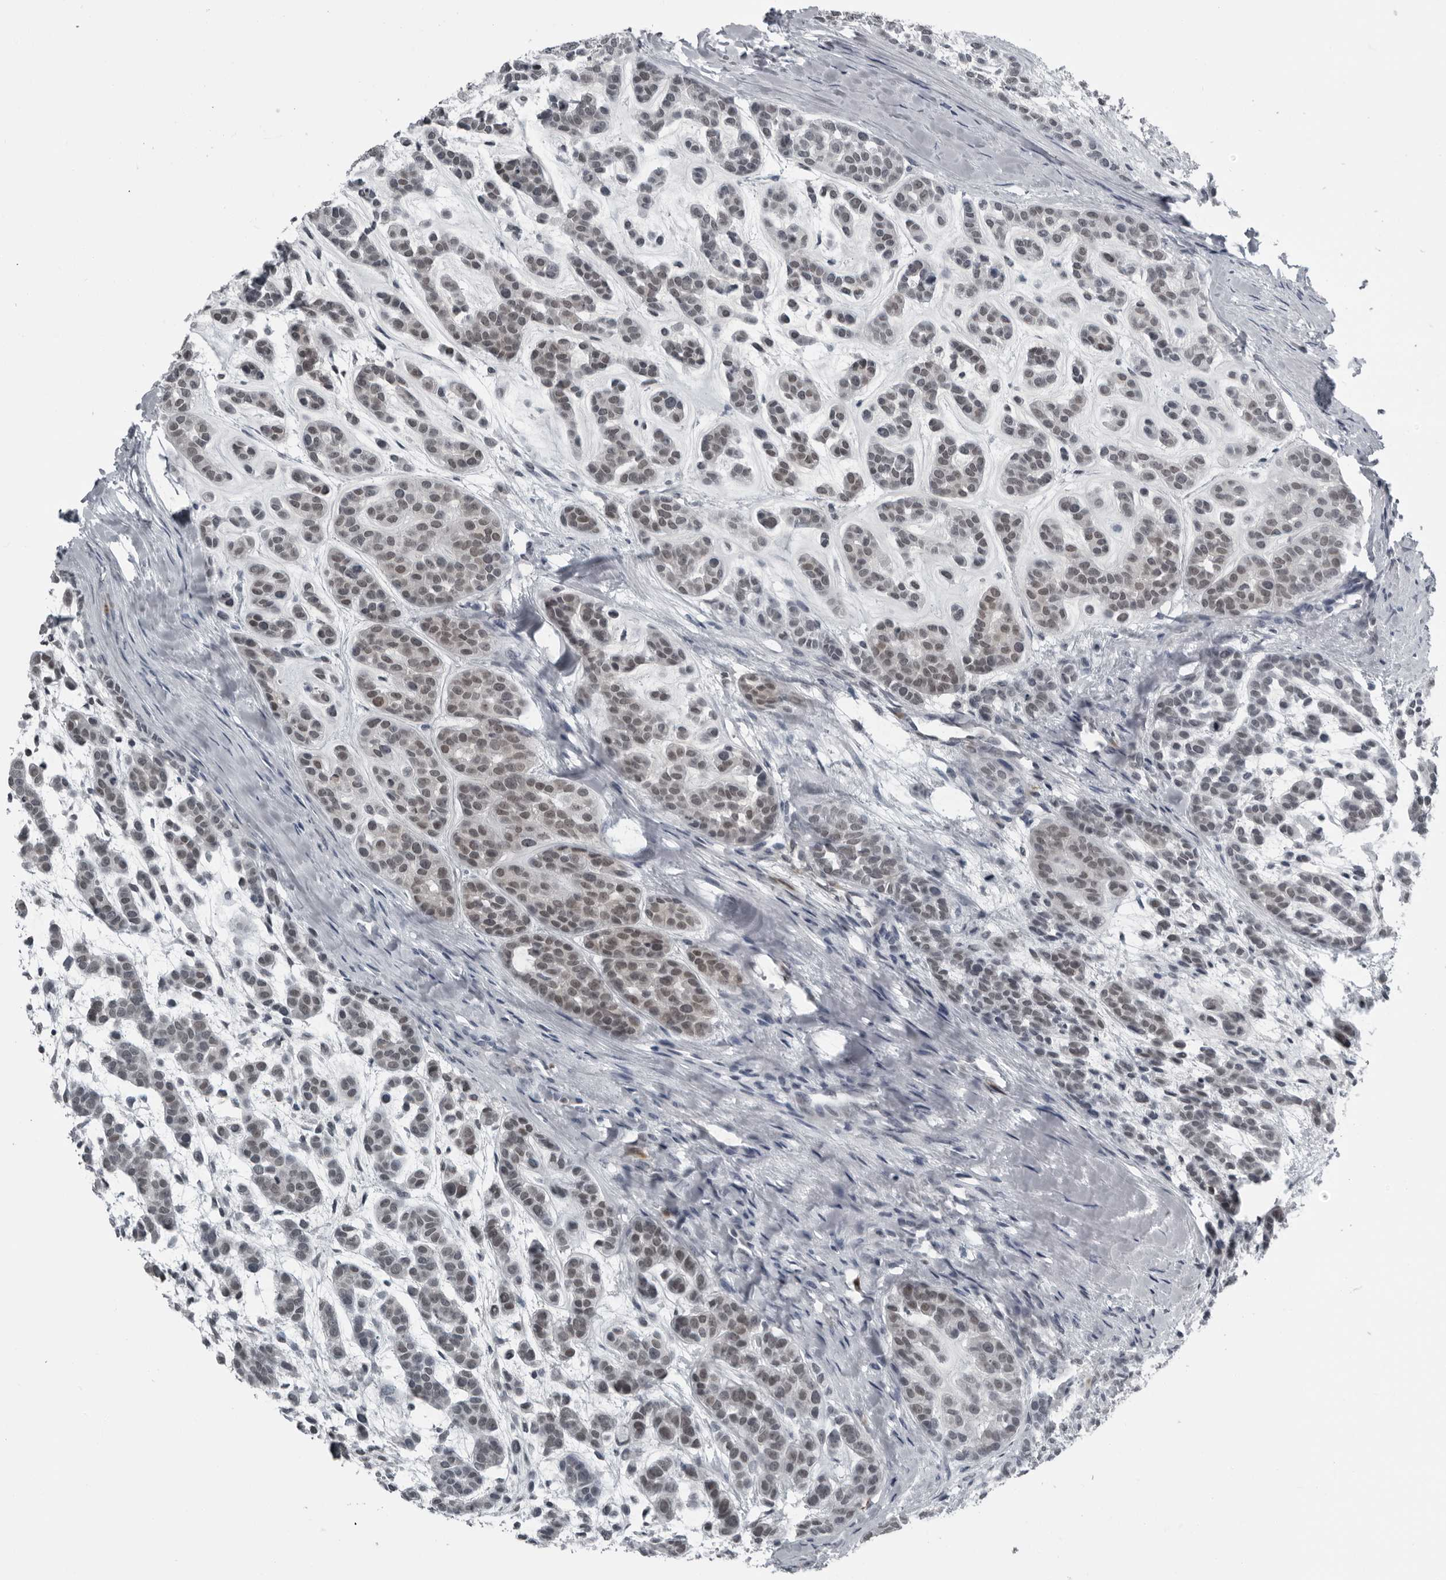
{"staining": {"intensity": "weak", "quantity": ">75%", "location": "nuclear"}, "tissue": "head and neck cancer", "cell_type": "Tumor cells", "image_type": "cancer", "snomed": [{"axis": "morphology", "description": "Adenocarcinoma, NOS"}, {"axis": "morphology", "description": "Adenoma, NOS"}, {"axis": "topography", "description": "Head-Neck"}], "caption": "Weak nuclear protein positivity is appreciated in approximately >75% of tumor cells in head and neck adenocarcinoma.", "gene": "RTCA", "patient": {"sex": "female", "age": 55}}